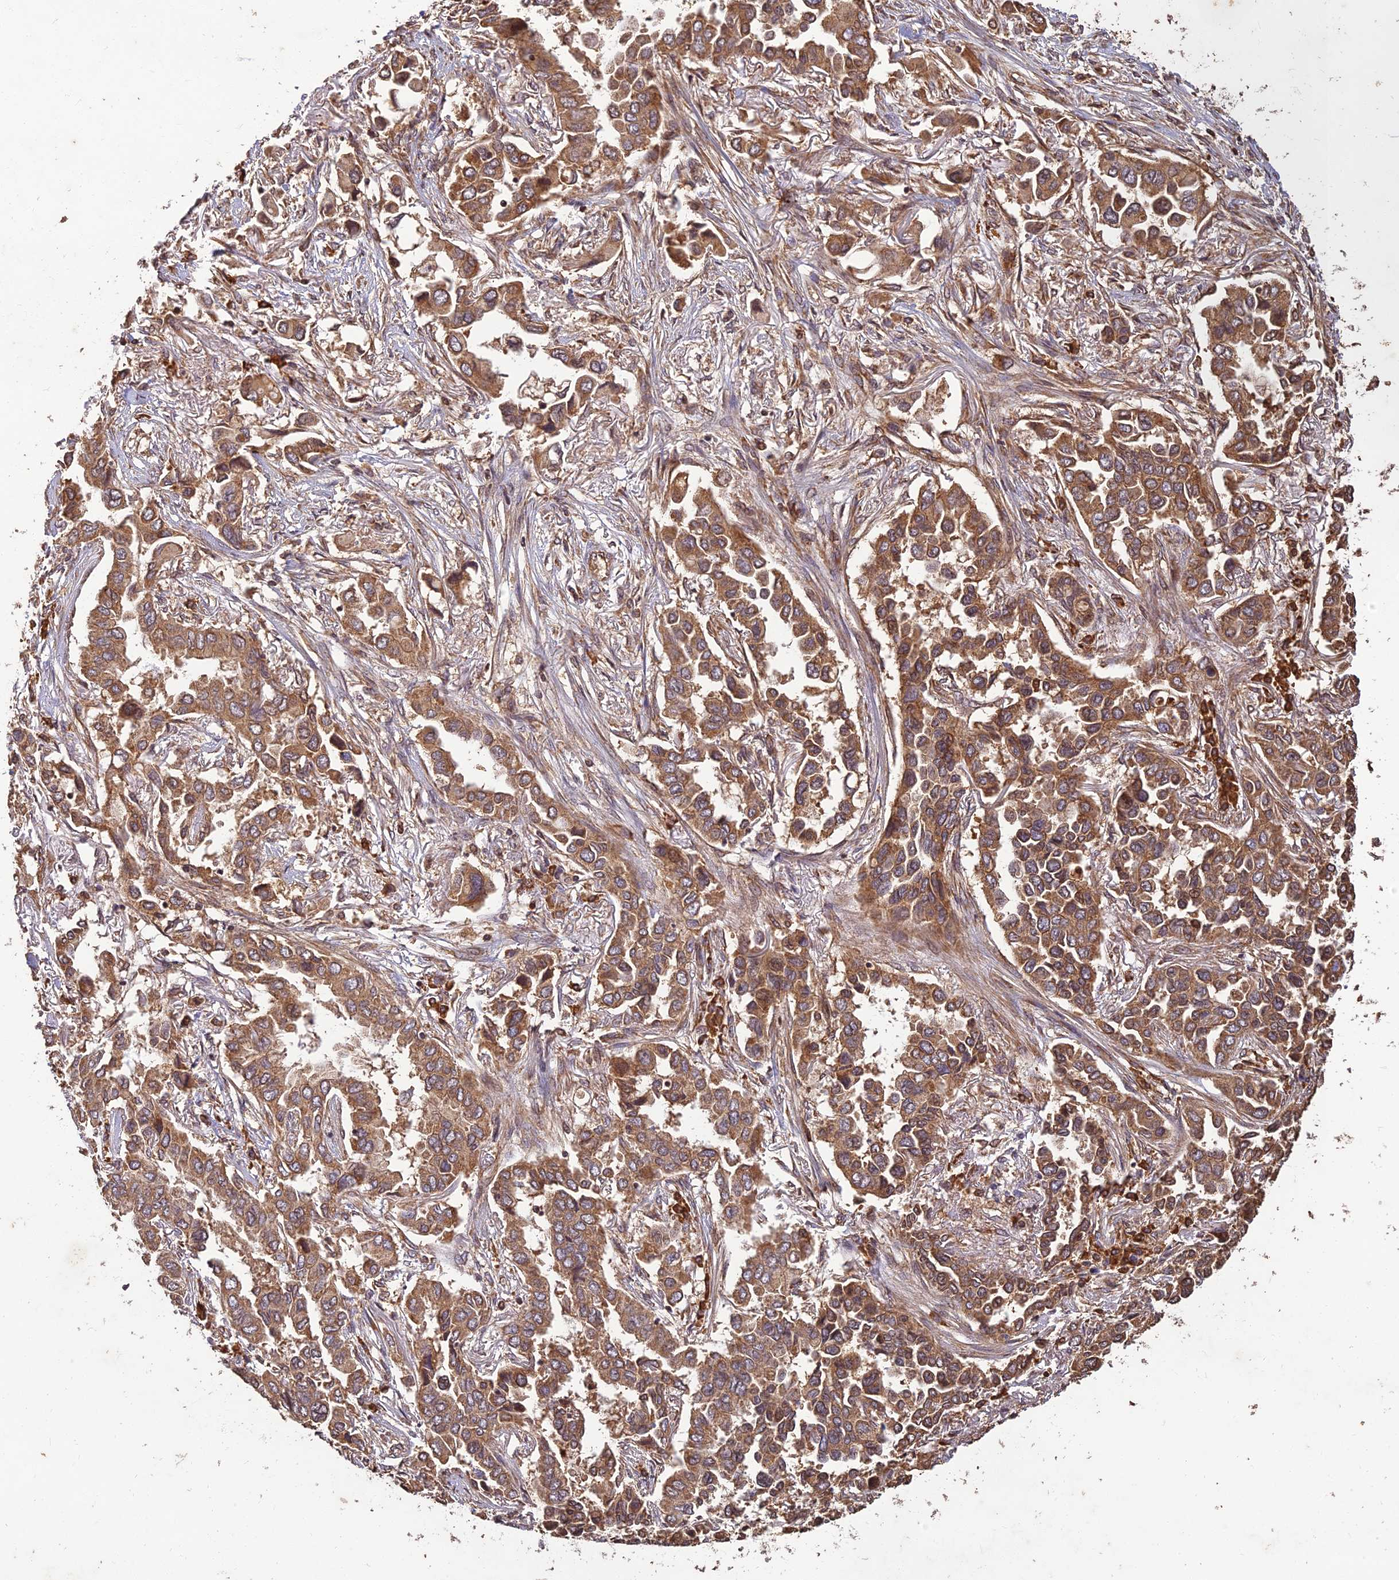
{"staining": {"intensity": "strong", "quantity": ">75%", "location": "cytoplasmic/membranous"}, "tissue": "lung cancer", "cell_type": "Tumor cells", "image_type": "cancer", "snomed": [{"axis": "morphology", "description": "Adenocarcinoma, NOS"}, {"axis": "topography", "description": "Lung"}], "caption": "Strong cytoplasmic/membranous expression is identified in approximately >75% of tumor cells in lung cancer (adenocarcinoma). (DAB (3,3'-diaminobenzidine) IHC, brown staining for protein, blue staining for nuclei).", "gene": "CORO1C", "patient": {"sex": "female", "age": 76}}